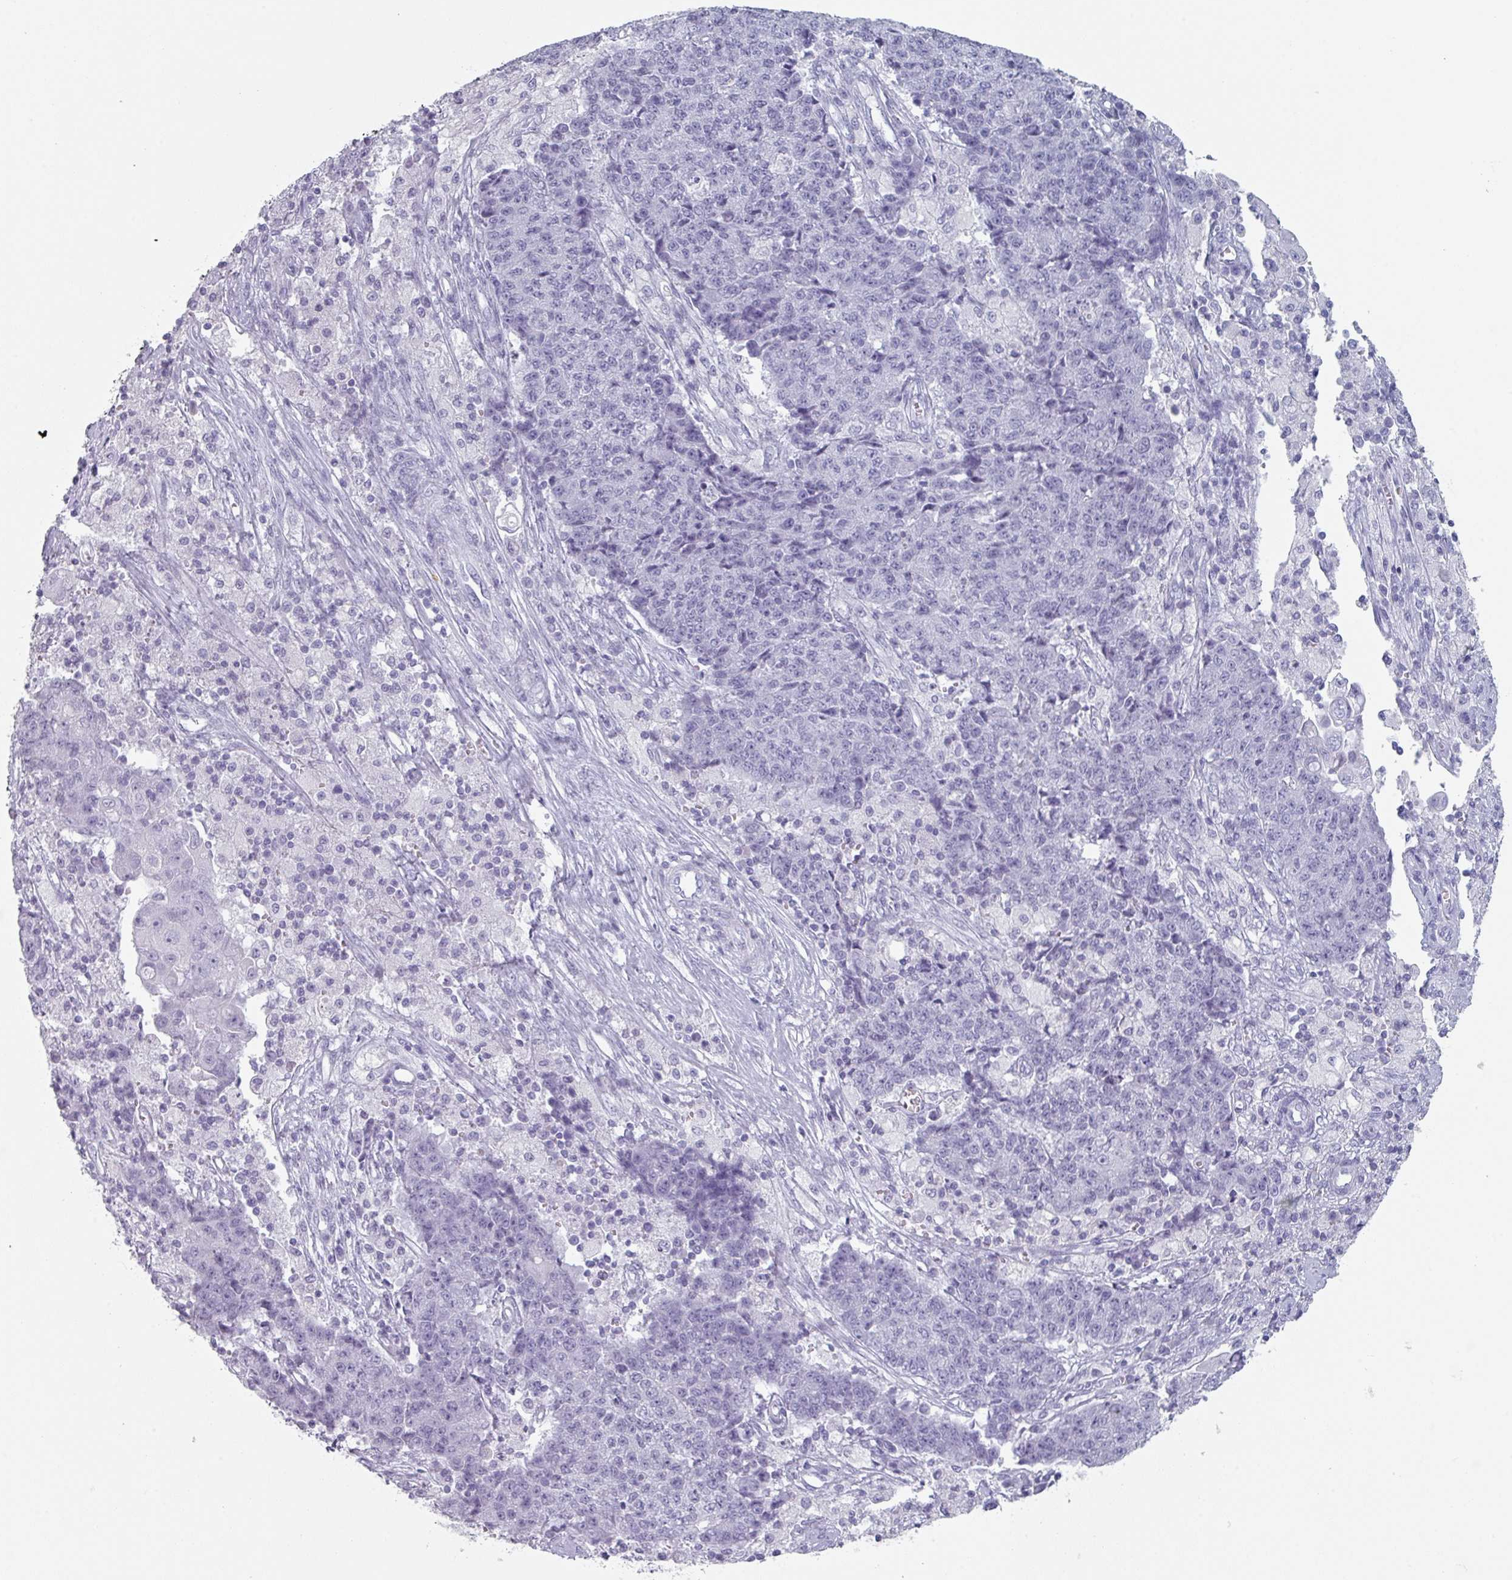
{"staining": {"intensity": "negative", "quantity": "none", "location": "none"}, "tissue": "ovarian cancer", "cell_type": "Tumor cells", "image_type": "cancer", "snomed": [{"axis": "morphology", "description": "Carcinoma, endometroid"}, {"axis": "topography", "description": "Ovary"}], "caption": "An immunohistochemistry (IHC) image of ovarian cancer is shown. There is no staining in tumor cells of ovarian cancer.", "gene": "SLC35G2", "patient": {"sex": "female", "age": 42}}